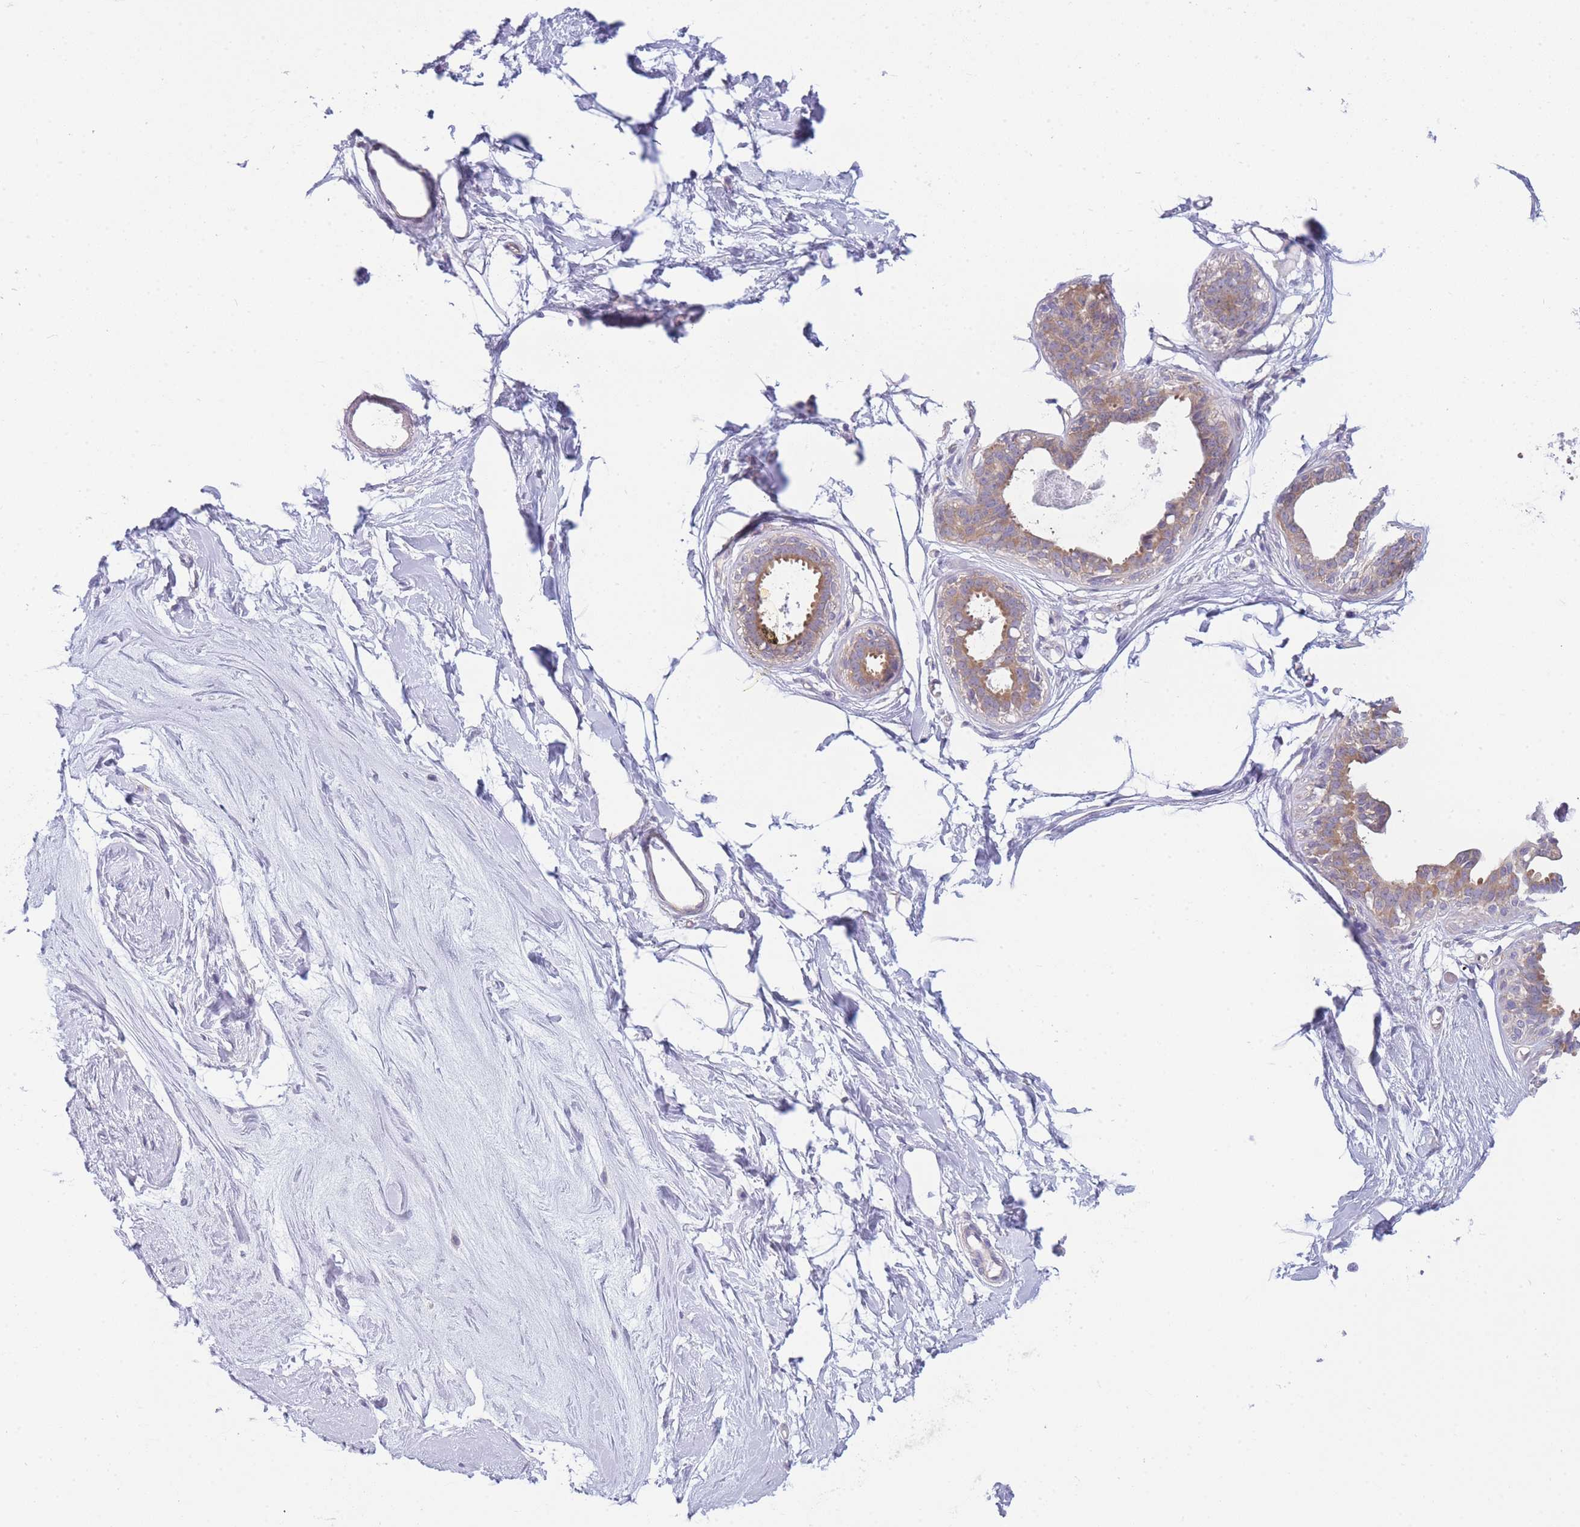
{"staining": {"intensity": "negative", "quantity": "none", "location": "none"}, "tissue": "breast", "cell_type": "Adipocytes", "image_type": "normal", "snomed": [{"axis": "morphology", "description": "Normal tissue, NOS"}, {"axis": "topography", "description": "Breast"}], "caption": "This micrograph is of benign breast stained with IHC to label a protein in brown with the nuclei are counter-stained blue. There is no staining in adipocytes. Brightfield microscopy of IHC stained with DAB (brown) and hematoxylin (blue), captured at high magnification.", "gene": "PFDN6", "patient": {"sex": "female", "age": 45}}